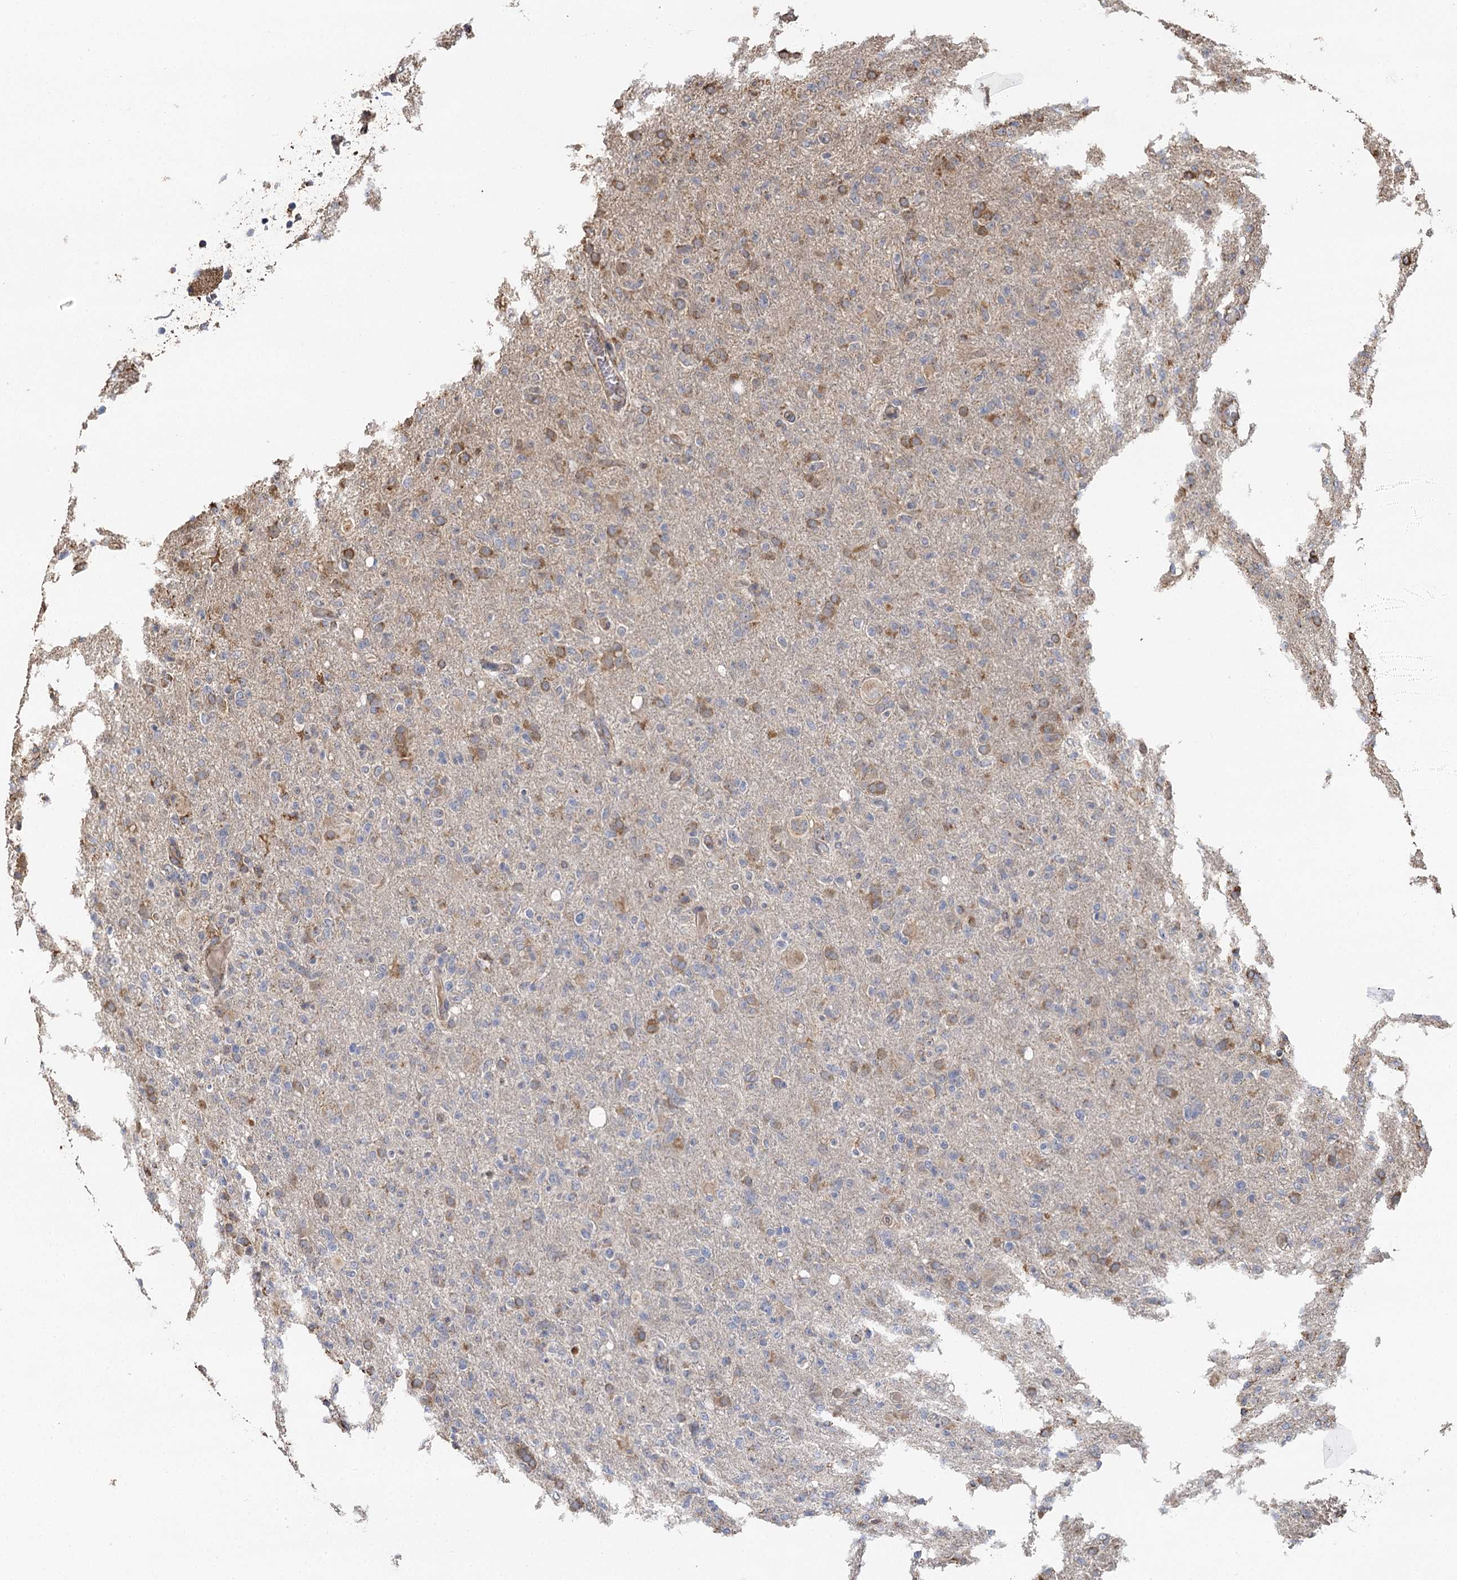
{"staining": {"intensity": "moderate", "quantity": "<25%", "location": "cytoplasmic/membranous"}, "tissue": "glioma", "cell_type": "Tumor cells", "image_type": "cancer", "snomed": [{"axis": "morphology", "description": "Glioma, malignant, High grade"}, {"axis": "topography", "description": "Brain"}], "caption": "Glioma stained with DAB (3,3'-diaminobenzidine) IHC exhibits low levels of moderate cytoplasmic/membranous expression in approximately <25% of tumor cells.", "gene": "IL11RA", "patient": {"sex": "female", "age": 57}}